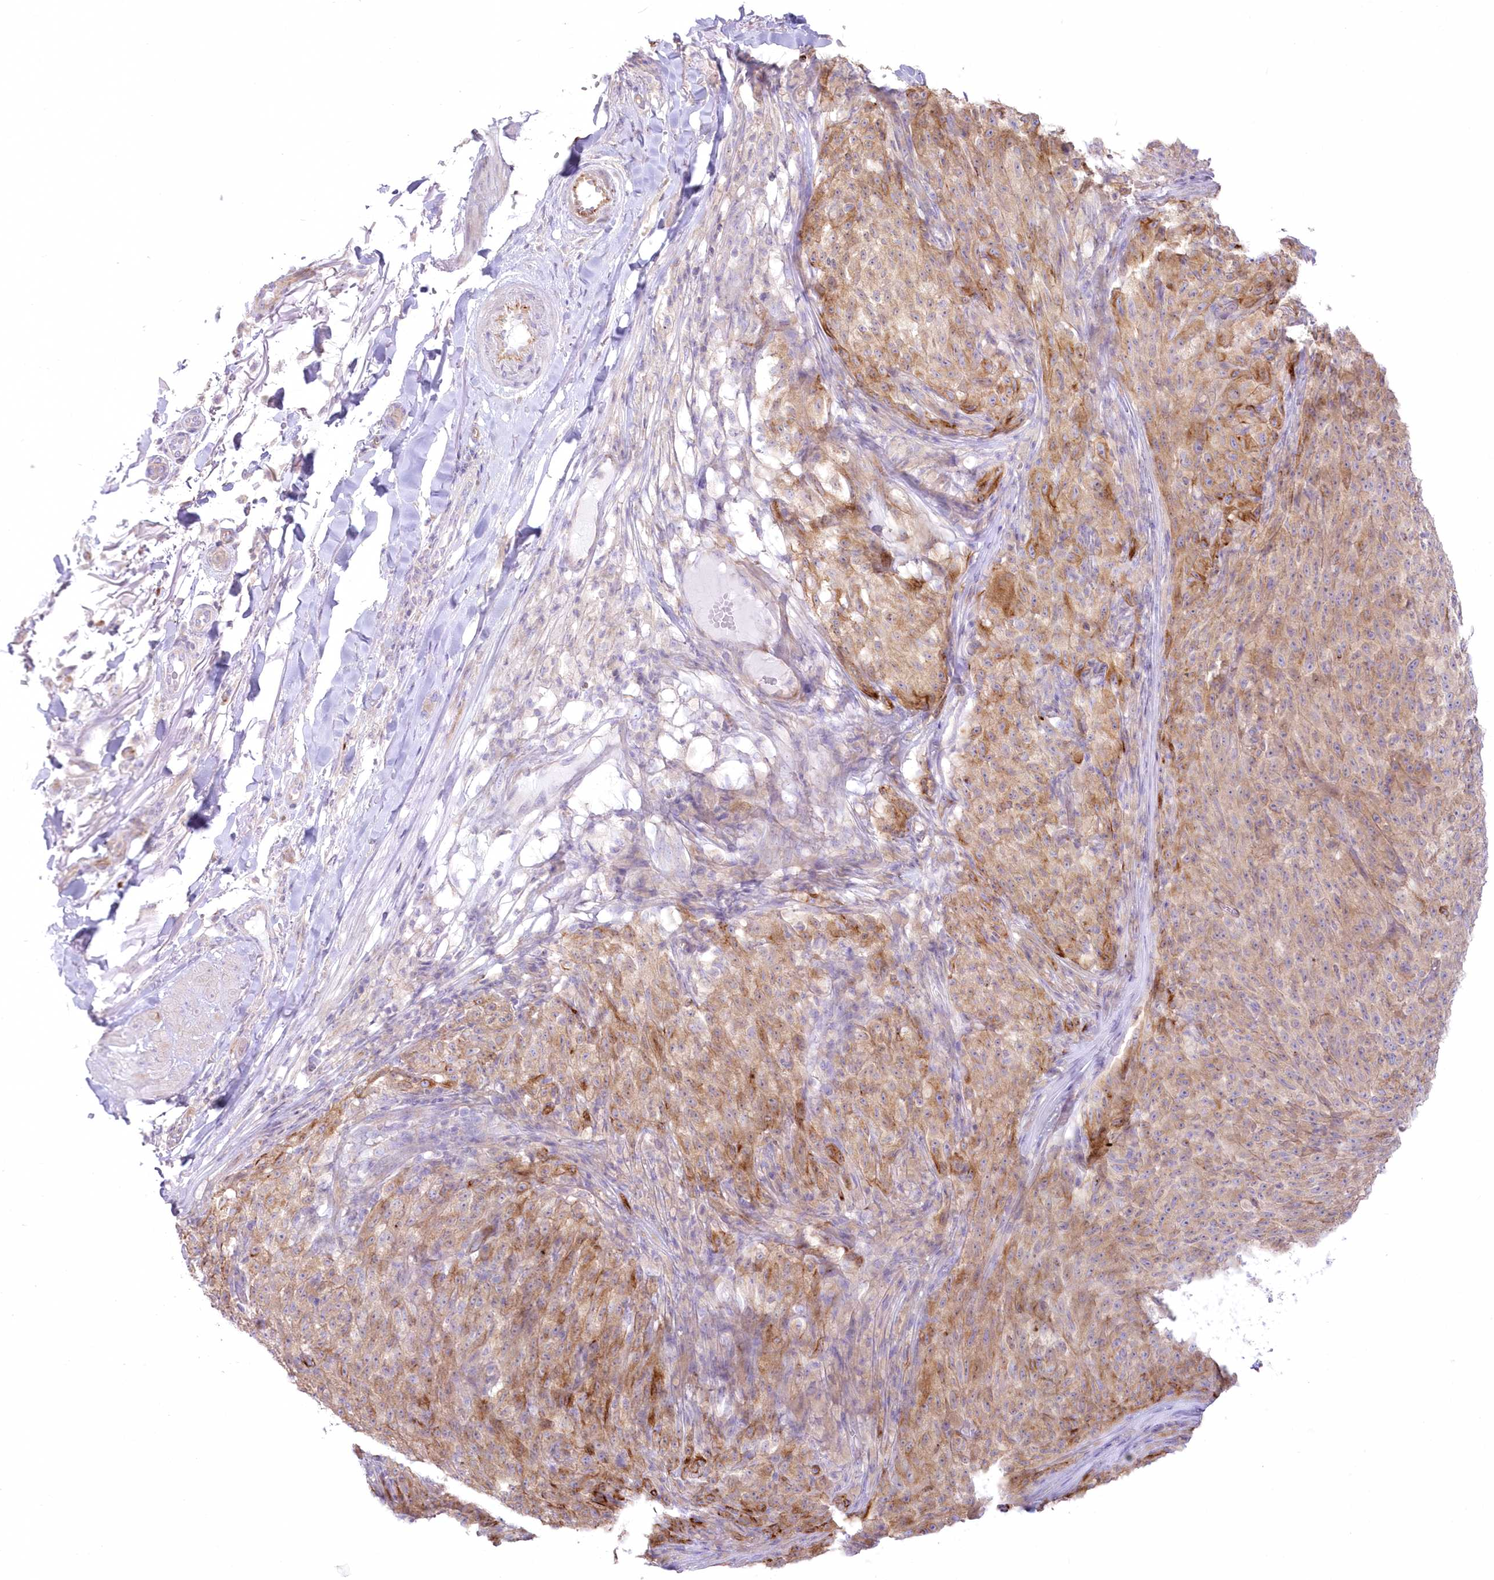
{"staining": {"intensity": "moderate", "quantity": ">75%", "location": "cytoplasmic/membranous"}, "tissue": "melanoma", "cell_type": "Tumor cells", "image_type": "cancer", "snomed": [{"axis": "morphology", "description": "Malignant melanoma, NOS"}, {"axis": "topography", "description": "Skin"}], "caption": "Melanoma tissue shows moderate cytoplasmic/membranous staining in approximately >75% of tumor cells", "gene": "ZNF843", "patient": {"sex": "female", "age": 82}}